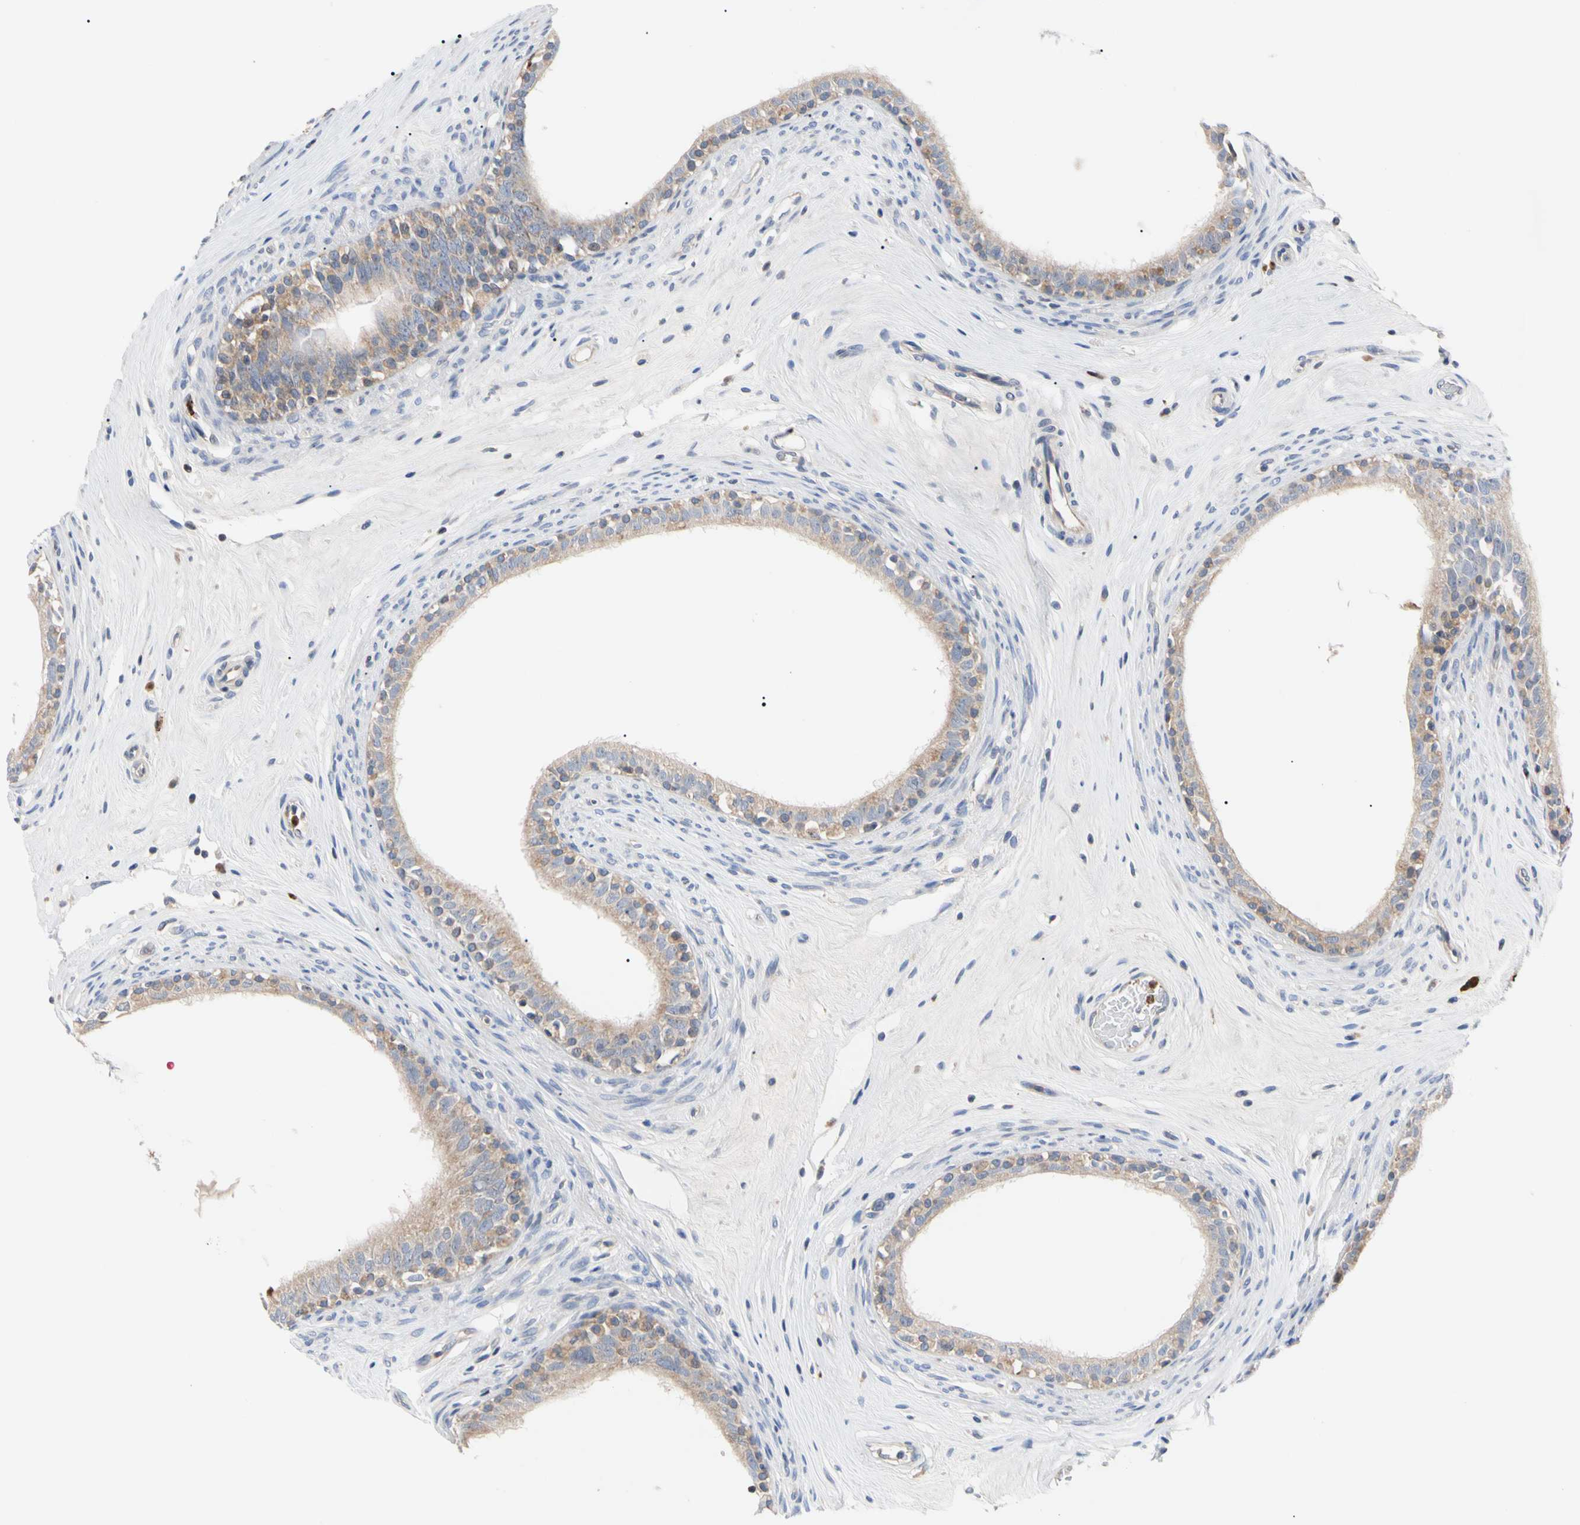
{"staining": {"intensity": "weak", "quantity": "25%-75%", "location": "cytoplasmic/membranous"}, "tissue": "epididymis", "cell_type": "Glandular cells", "image_type": "normal", "snomed": [{"axis": "morphology", "description": "Normal tissue, NOS"}, {"axis": "morphology", "description": "Inflammation, NOS"}, {"axis": "topography", "description": "Epididymis"}], "caption": "A brown stain shows weak cytoplasmic/membranous staining of a protein in glandular cells of unremarkable epididymis.", "gene": "MCL1", "patient": {"sex": "male", "age": 84}}